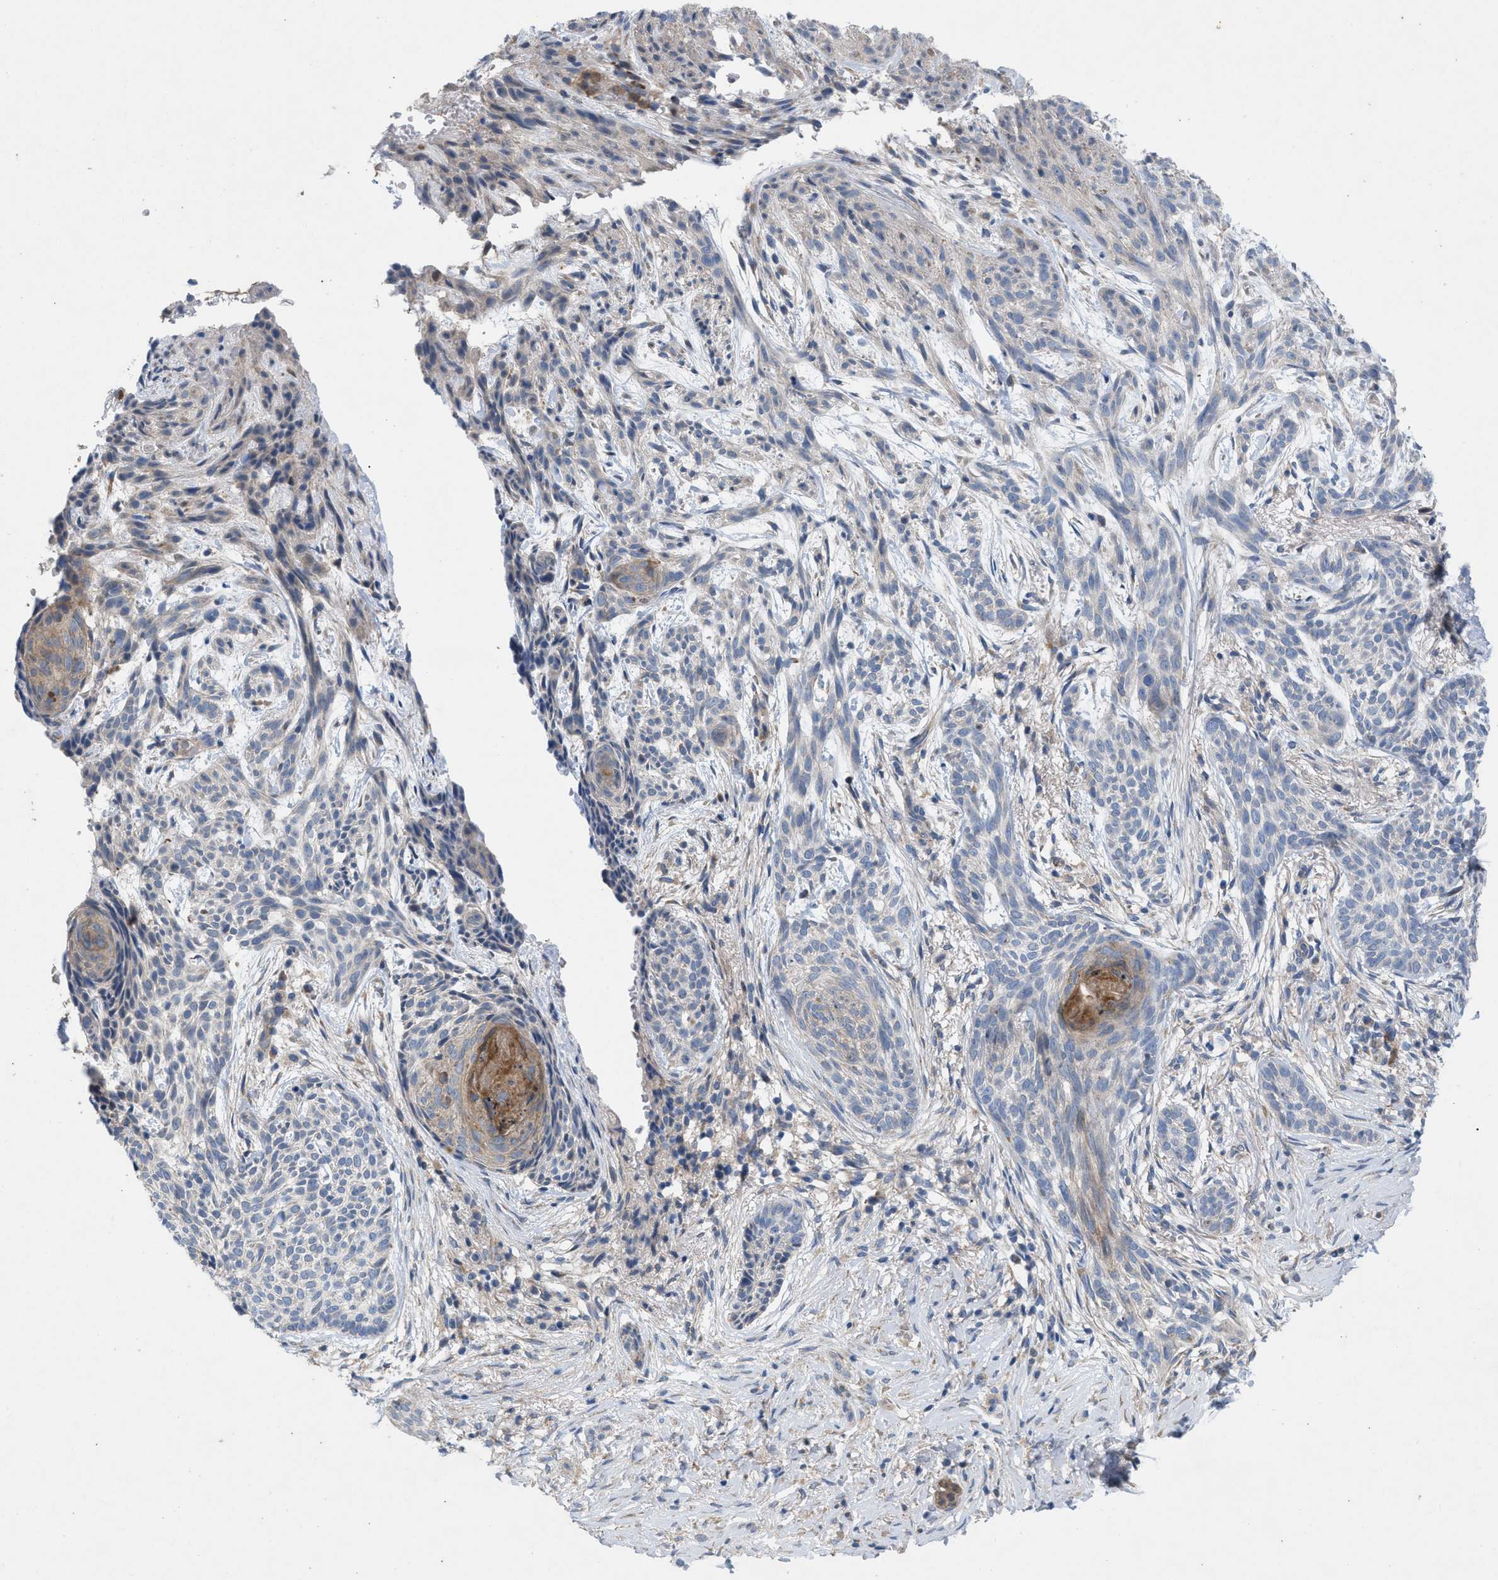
{"staining": {"intensity": "weak", "quantity": "<25%", "location": "cytoplasmic/membranous"}, "tissue": "skin cancer", "cell_type": "Tumor cells", "image_type": "cancer", "snomed": [{"axis": "morphology", "description": "Basal cell carcinoma"}, {"axis": "topography", "description": "Skin"}], "caption": "The image reveals no staining of tumor cells in skin cancer. The staining was performed using DAB to visualize the protein expression in brown, while the nuclei were stained in blue with hematoxylin (Magnification: 20x).", "gene": "PLPPR5", "patient": {"sex": "female", "age": 59}}